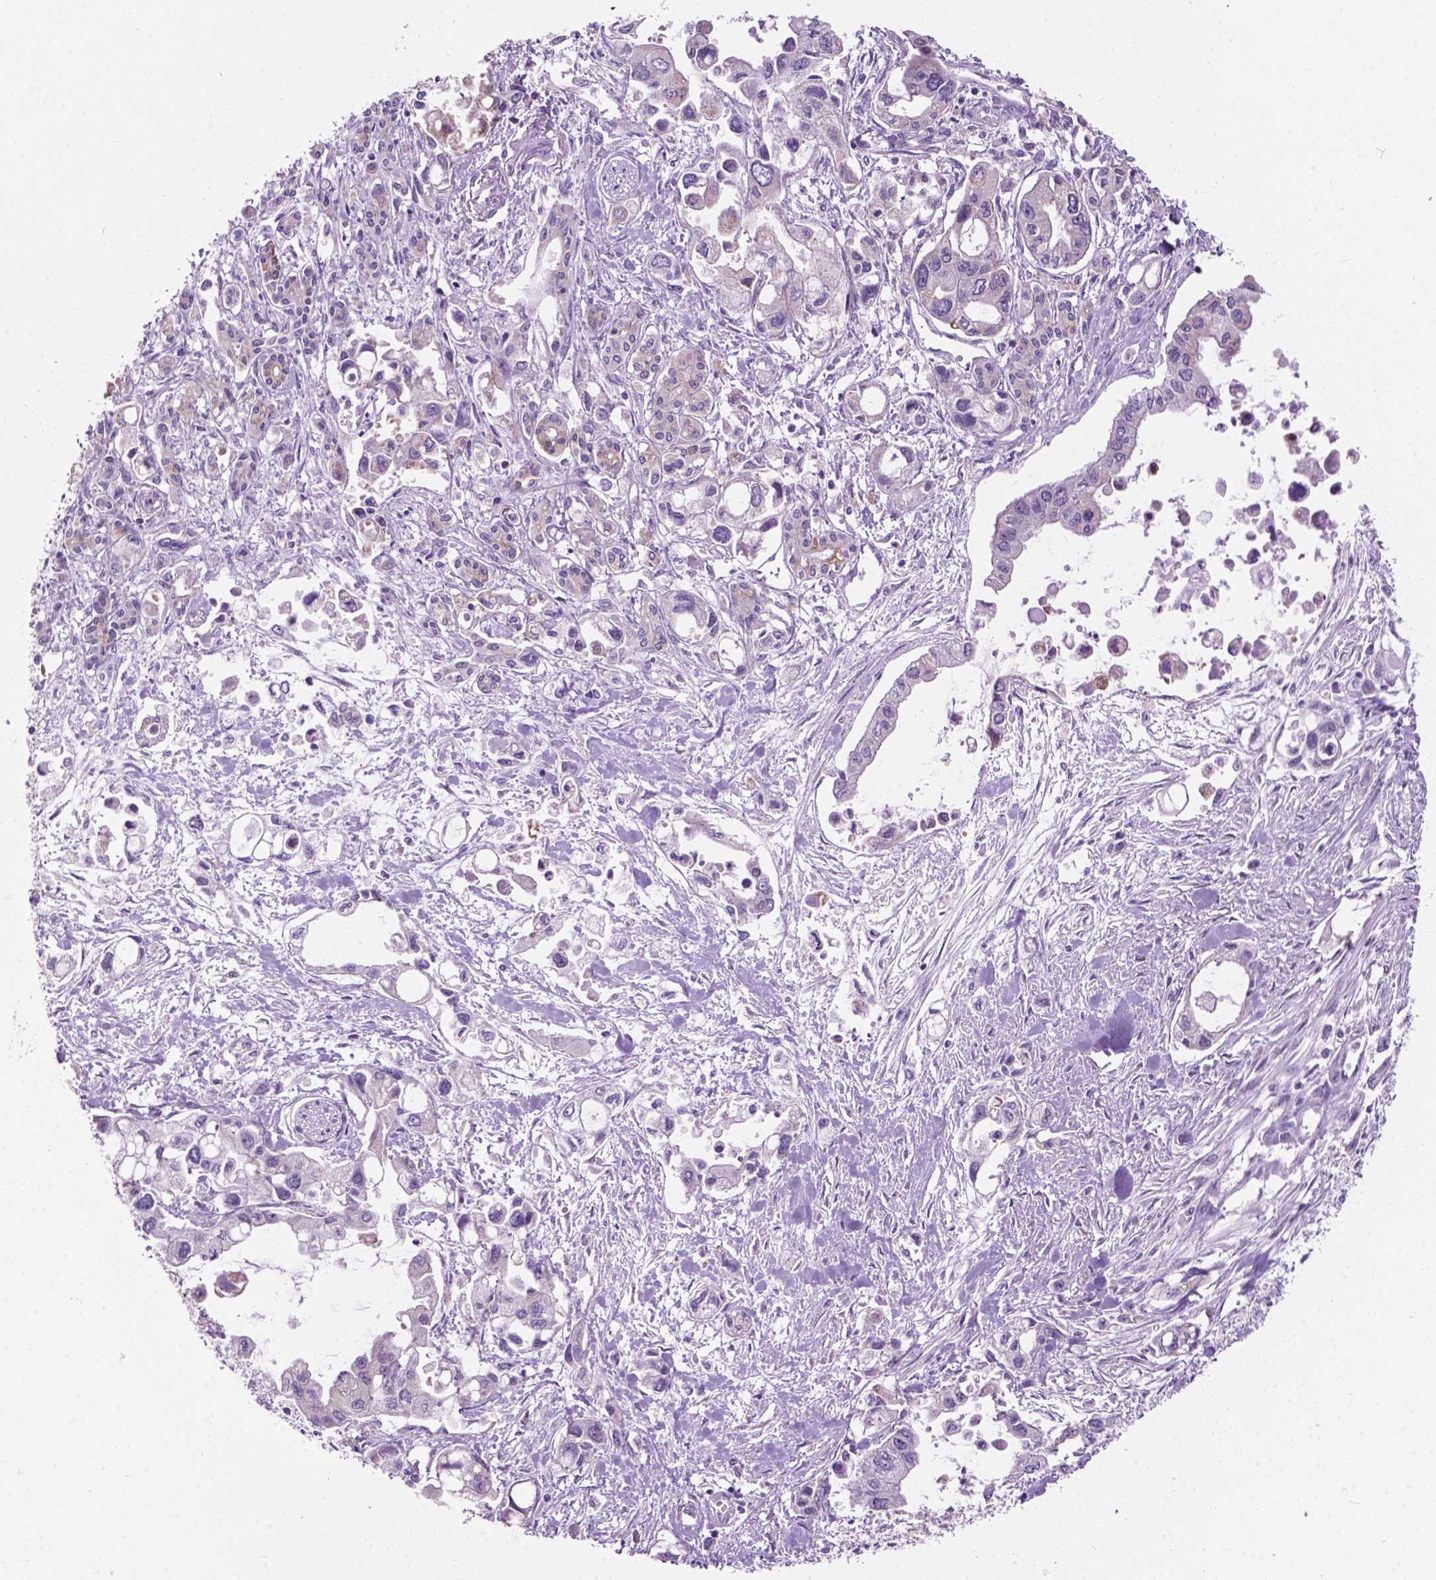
{"staining": {"intensity": "negative", "quantity": "none", "location": "none"}, "tissue": "pancreatic cancer", "cell_type": "Tumor cells", "image_type": "cancer", "snomed": [{"axis": "morphology", "description": "Adenocarcinoma, NOS"}, {"axis": "topography", "description": "Pancreas"}], "caption": "IHC of pancreatic adenocarcinoma shows no positivity in tumor cells.", "gene": "MZT1", "patient": {"sex": "female", "age": 61}}